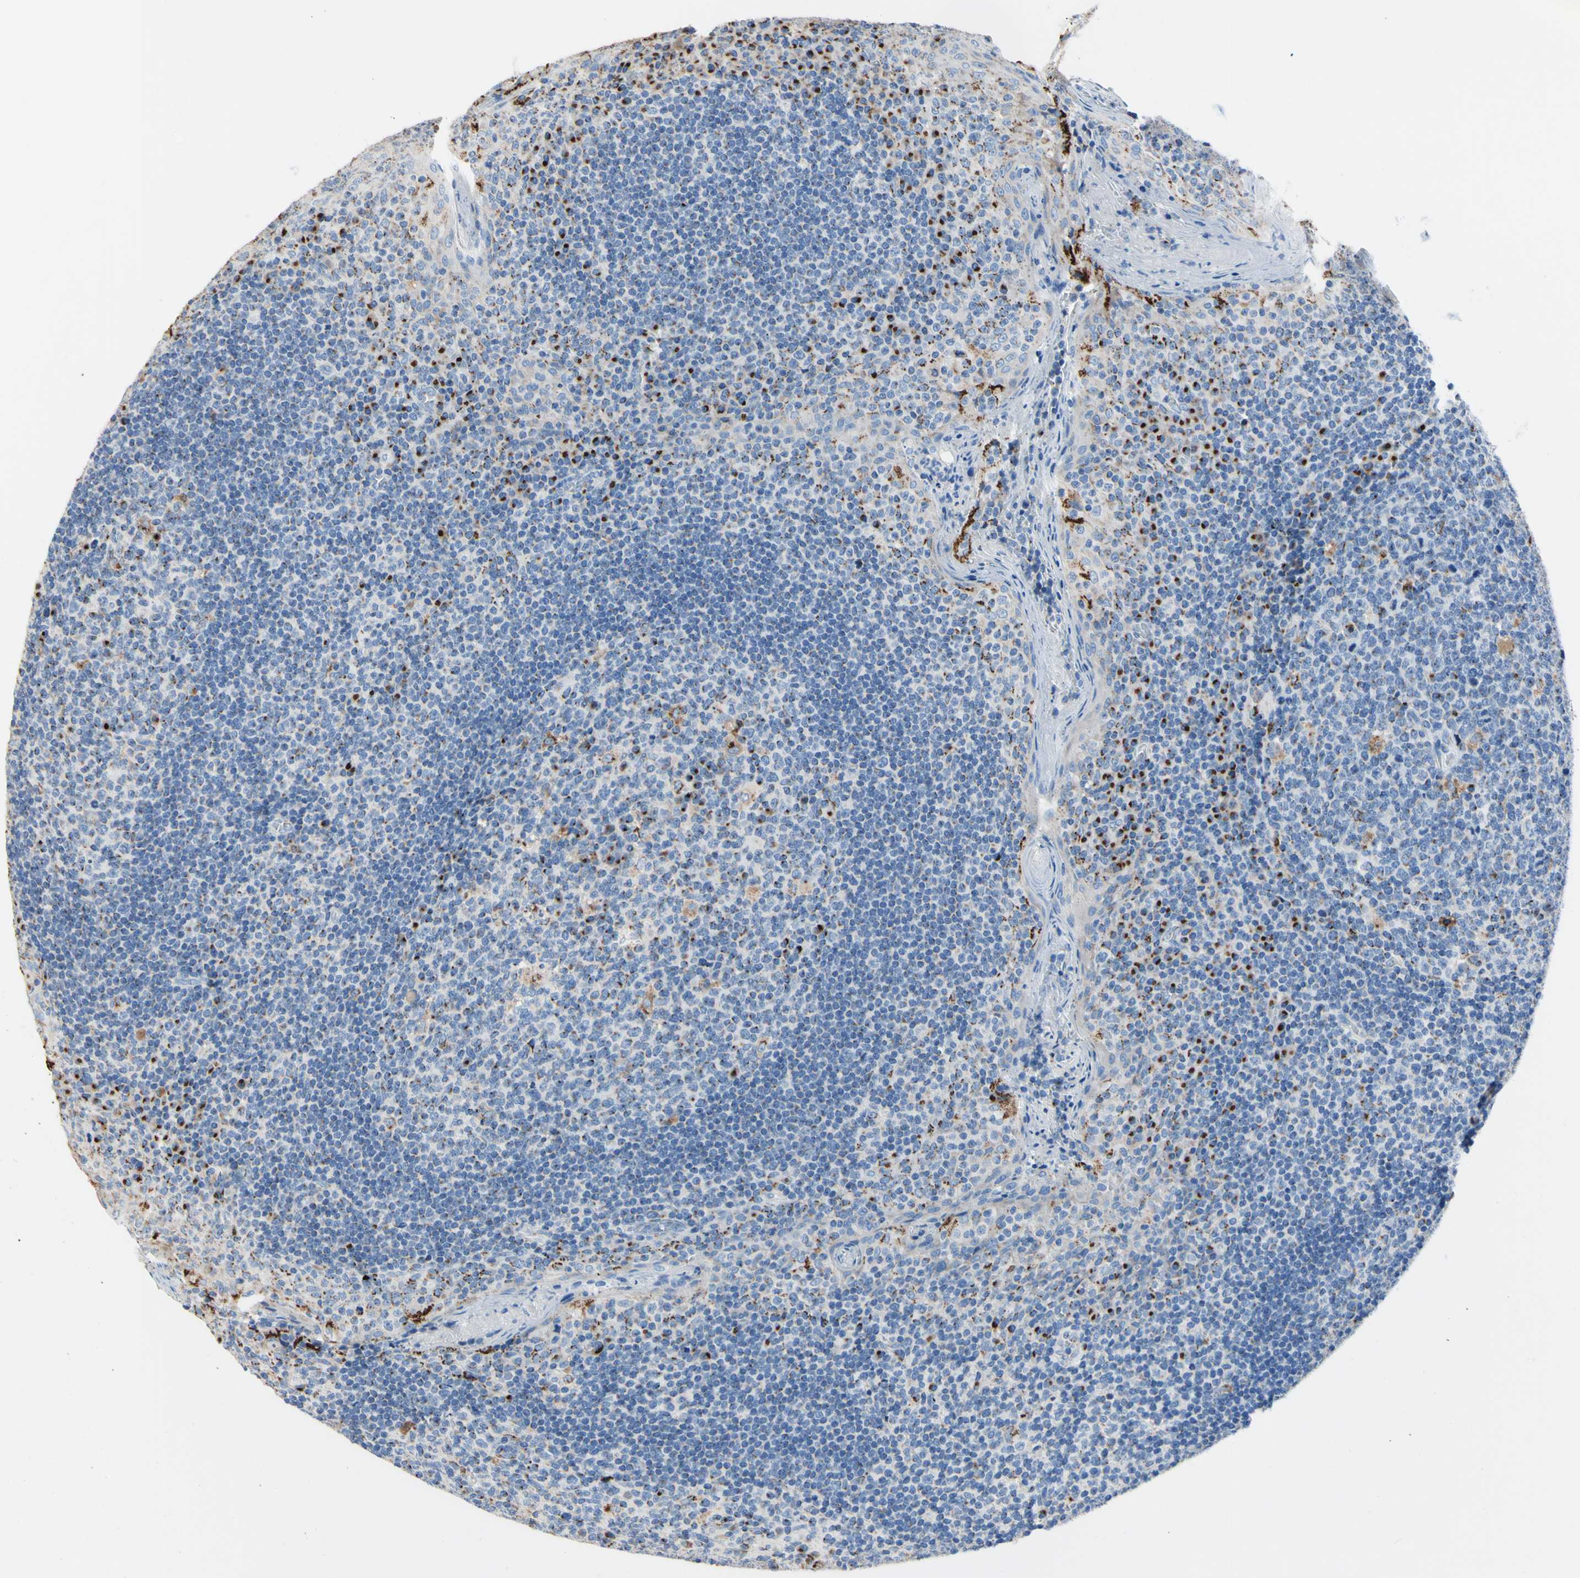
{"staining": {"intensity": "moderate", "quantity": "<25%", "location": "cytoplasmic/membranous"}, "tissue": "tonsil", "cell_type": "Germinal center cells", "image_type": "normal", "snomed": [{"axis": "morphology", "description": "Normal tissue, NOS"}, {"axis": "topography", "description": "Tonsil"}], "caption": "The photomicrograph displays immunohistochemical staining of unremarkable tonsil. There is moderate cytoplasmic/membranous positivity is identified in approximately <25% of germinal center cells. (Brightfield microscopy of DAB IHC at high magnification).", "gene": "GALNT2", "patient": {"sex": "male", "age": 17}}